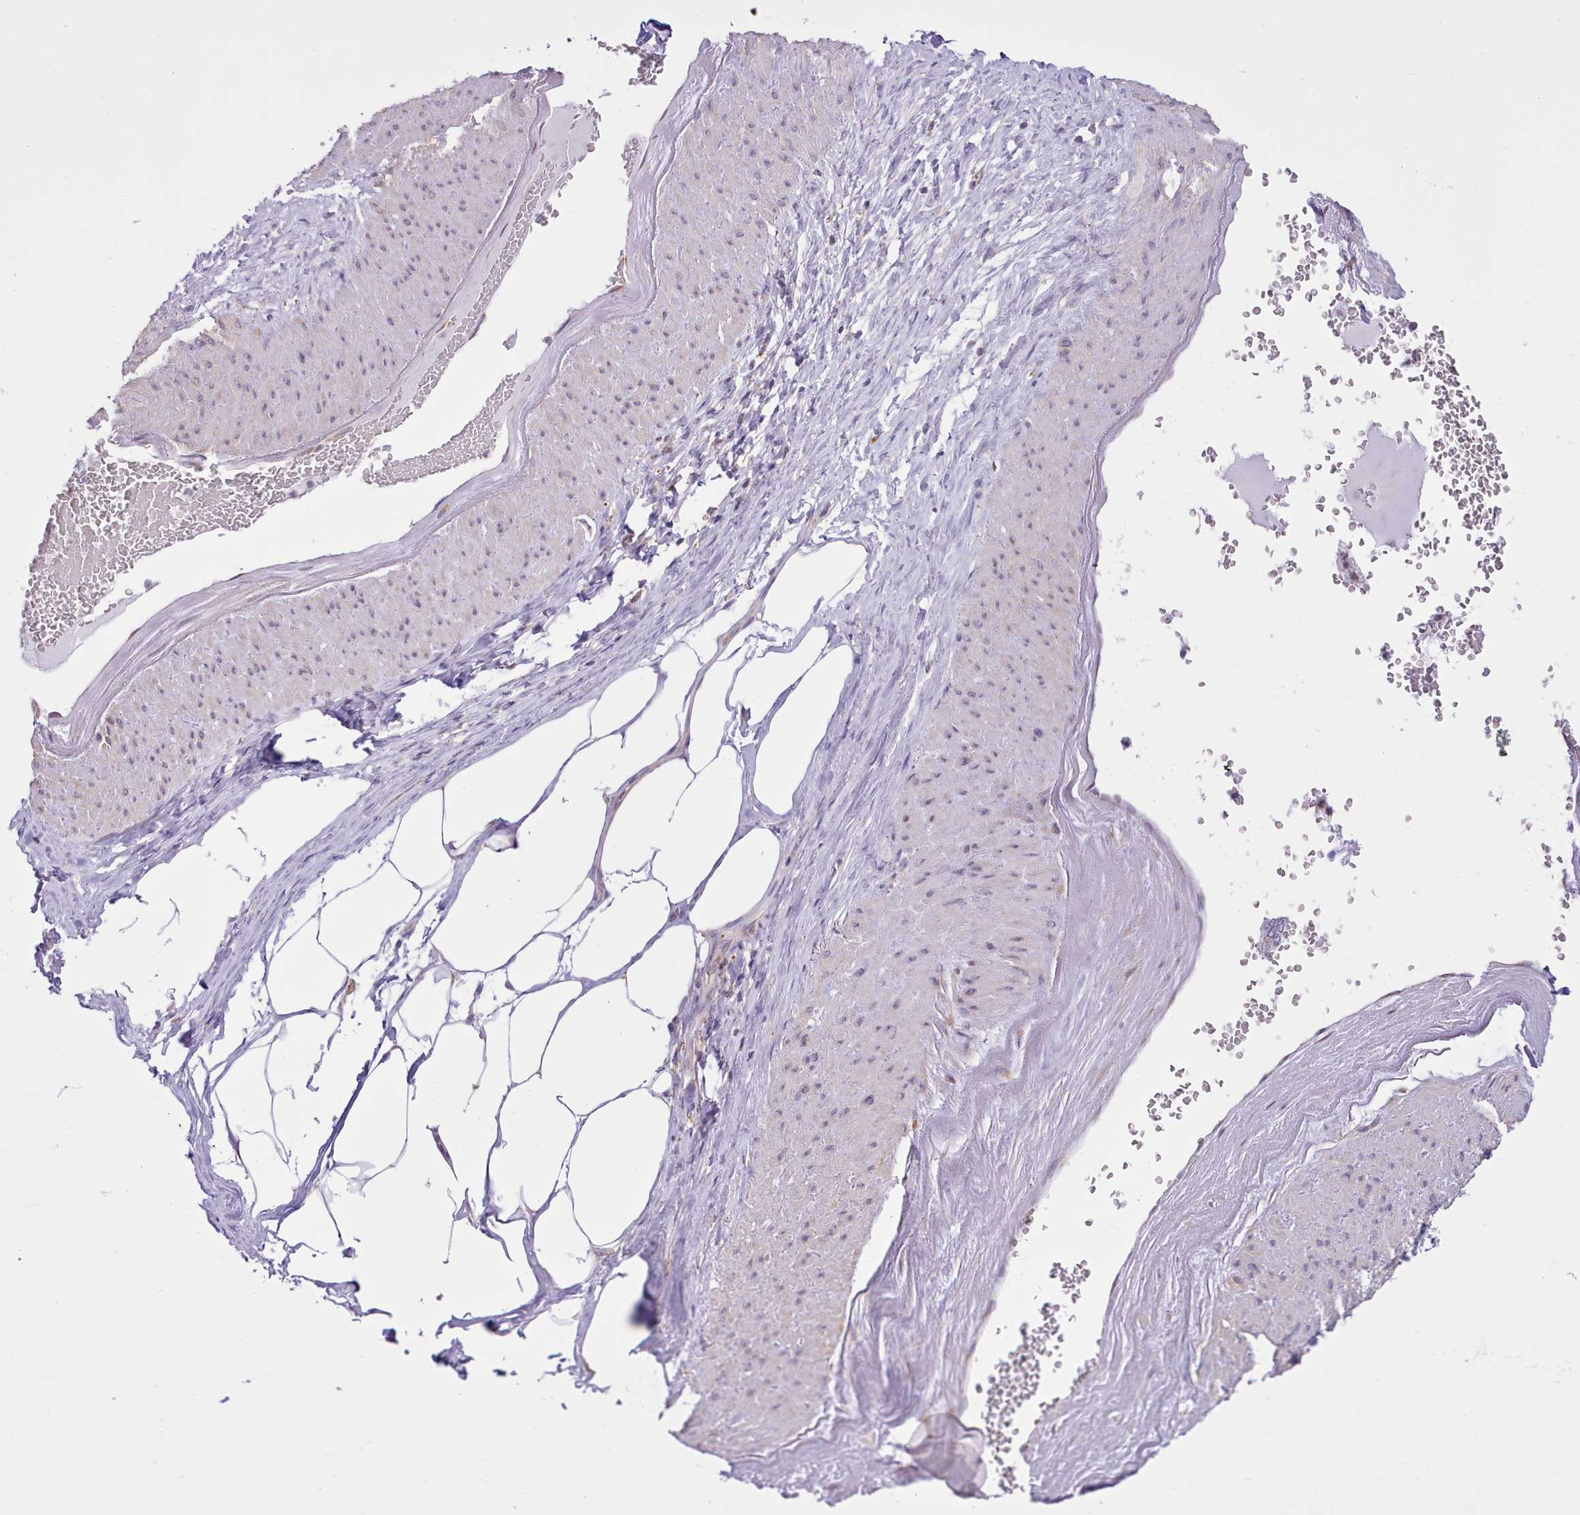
{"staining": {"intensity": "negative", "quantity": "none", "location": "none"}, "tissue": "adipose tissue", "cell_type": "Adipocytes", "image_type": "normal", "snomed": [{"axis": "morphology", "description": "Normal tissue, NOS"}, {"axis": "morphology", "description": "Adenocarcinoma, Low grade"}, {"axis": "topography", "description": "Prostate"}, {"axis": "topography", "description": "Peripheral nerve tissue"}], "caption": "A histopathology image of adipose tissue stained for a protein exhibits no brown staining in adipocytes. Brightfield microscopy of immunohistochemistry stained with DAB (brown) and hematoxylin (blue), captured at high magnification.", "gene": "SEC61B", "patient": {"sex": "male", "age": 63}}